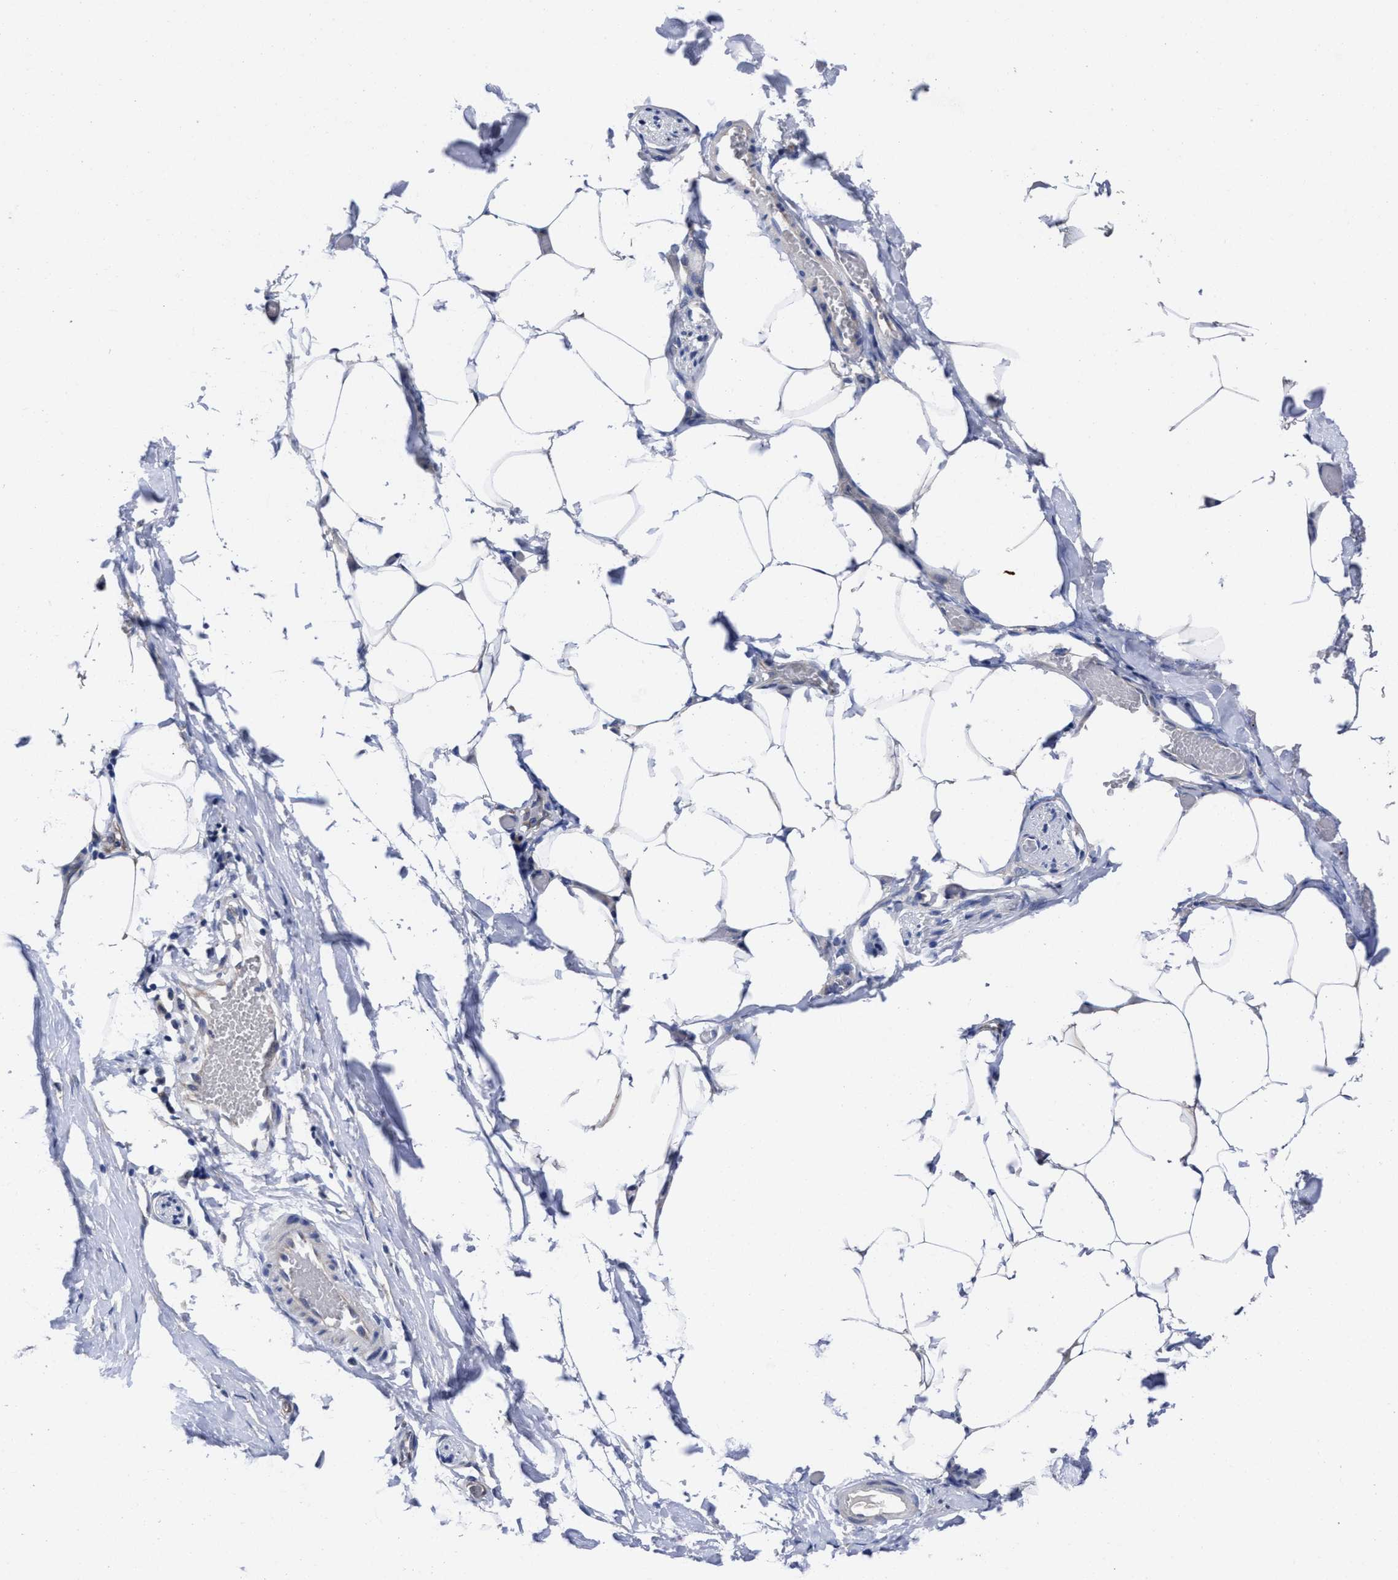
{"staining": {"intensity": "negative", "quantity": "none", "location": "none"}, "tissue": "adipose tissue", "cell_type": "Adipocytes", "image_type": "normal", "snomed": [{"axis": "morphology", "description": "Normal tissue, NOS"}, {"axis": "morphology", "description": "Adenocarcinoma, NOS"}, {"axis": "topography", "description": "Colon"}, {"axis": "topography", "description": "Peripheral nerve tissue"}], "caption": "High power microscopy photomicrograph of an immunohistochemistry (IHC) micrograph of benign adipose tissue, revealing no significant staining in adipocytes. (DAB IHC visualized using brightfield microscopy, high magnification).", "gene": "TXNDC17", "patient": {"sex": "male", "age": 14}}